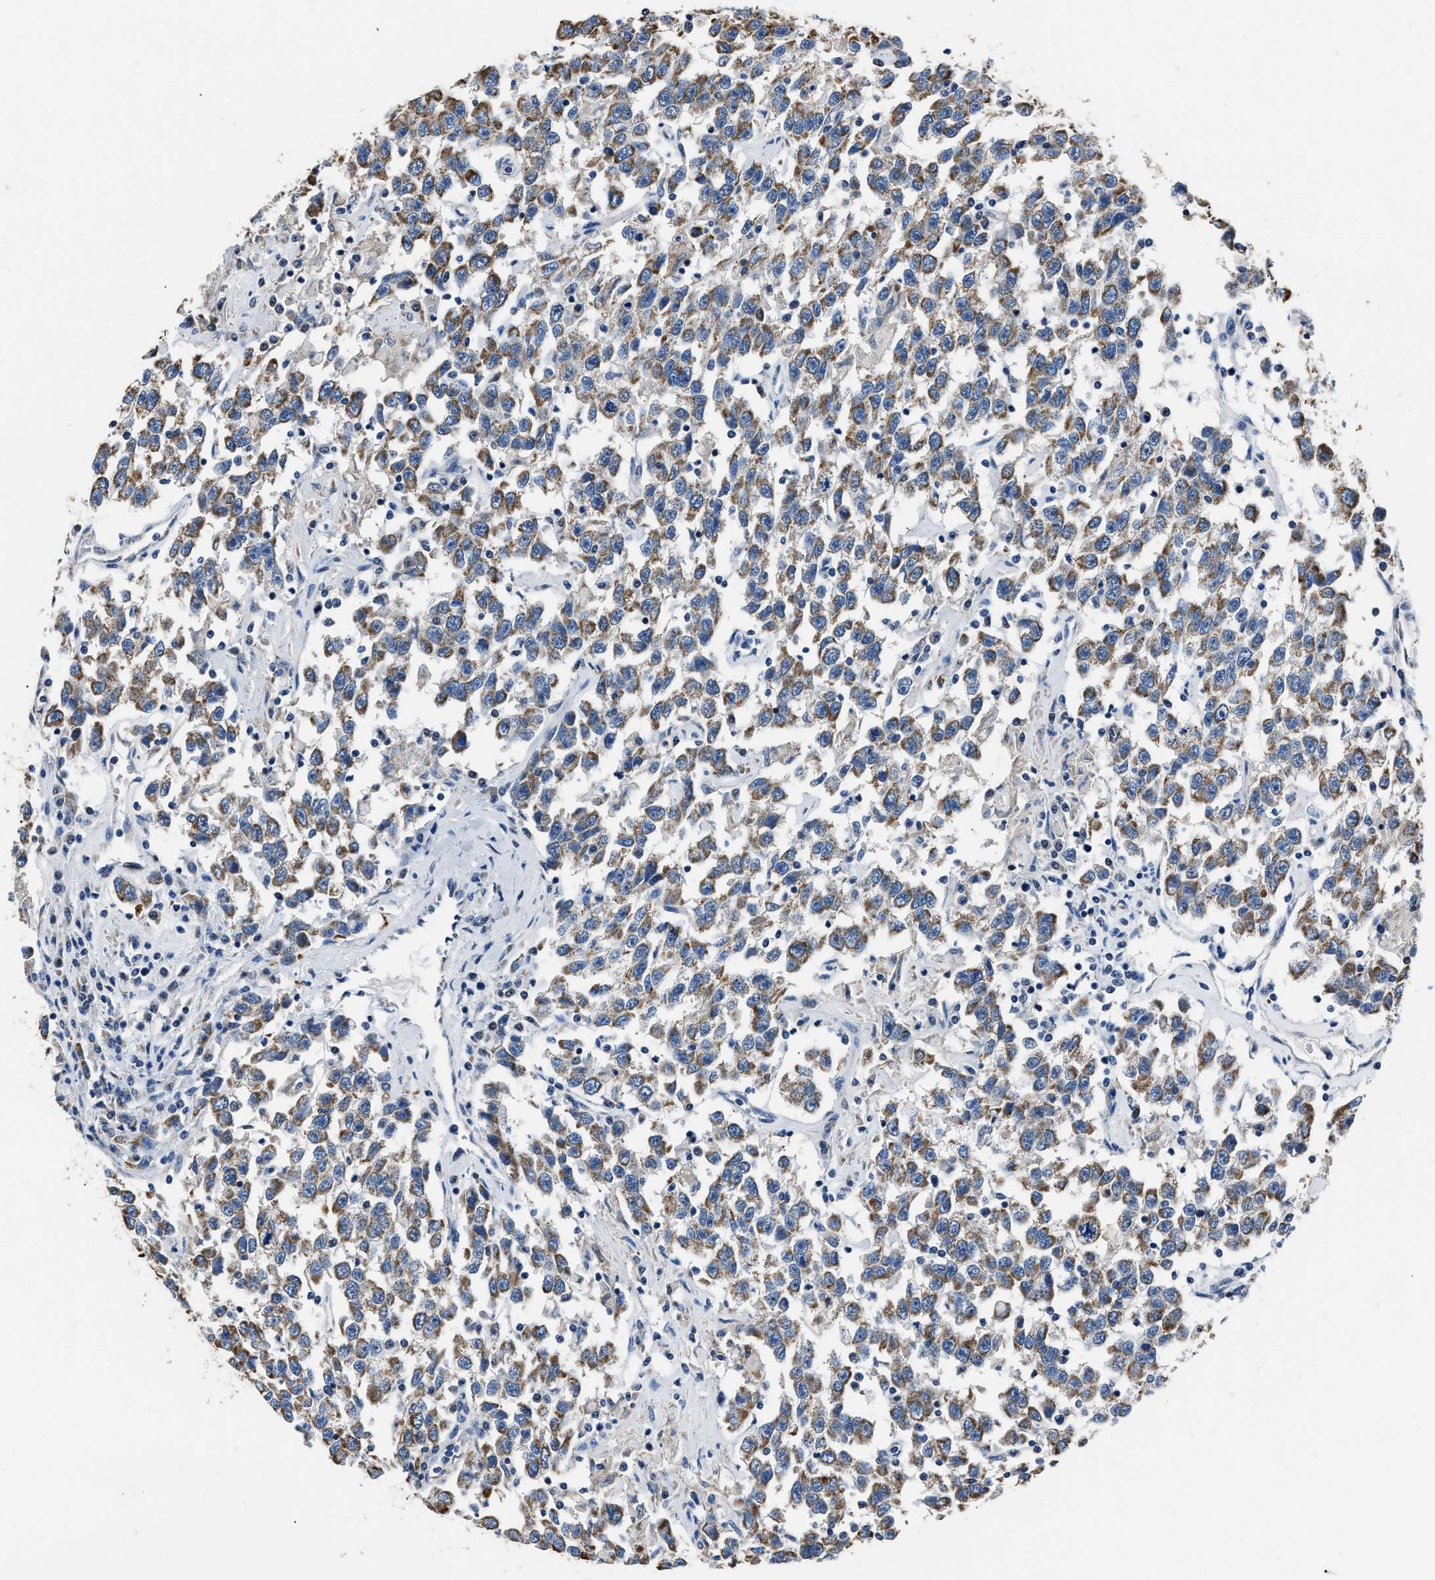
{"staining": {"intensity": "moderate", "quantity": ">75%", "location": "cytoplasmic/membranous"}, "tissue": "testis cancer", "cell_type": "Tumor cells", "image_type": "cancer", "snomed": [{"axis": "morphology", "description": "Seminoma, NOS"}, {"axis": "topography", "description": "Testis"}], "caption": "Seminoma (testis) was stained to show a protein in brown. There is medium levels of moderate cytoplasmic/membranous expression in approximately >75% of tumor cells.", "gene": "NSUN5", "patient": {"sex": "male", "age": 41}}